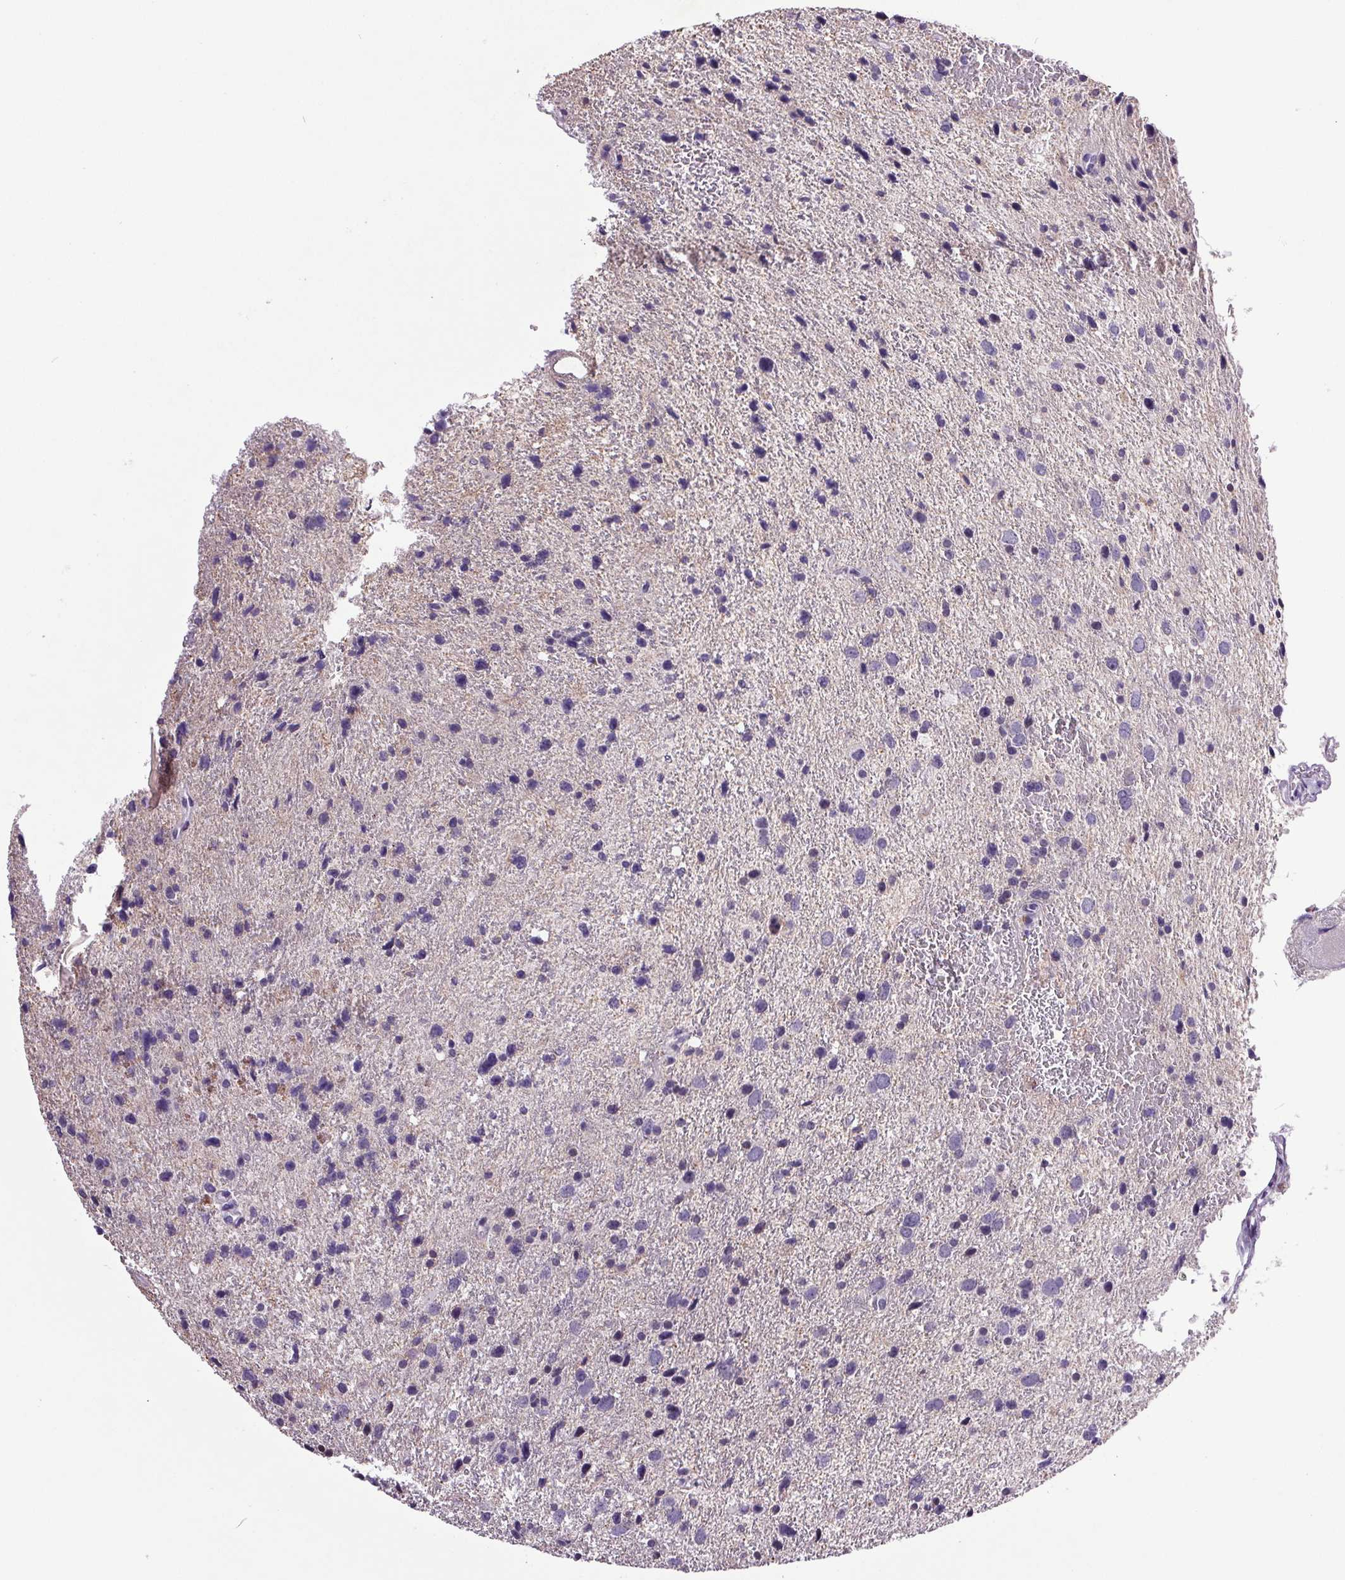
{"staining": {"intensity": "negative", "quantity": "none", "location": "none"}, "tissue": "glioma", "cell_type": "Tumor cells", "image_type": "cancer", "snomed": [{"axis": "morphology", "description": "Glioma, malignant, Low grade"}, {"axis": "topography", "description": "Brain"}], "caption": "Immunohistochemistry (IHC) photomicrograph of human malignant glioma (low-grade) stained for a protein (brown), which exhibits no staining in tumor cells.", "gene": "TRDN", "patient": {"sex": "female", "age": 55}}